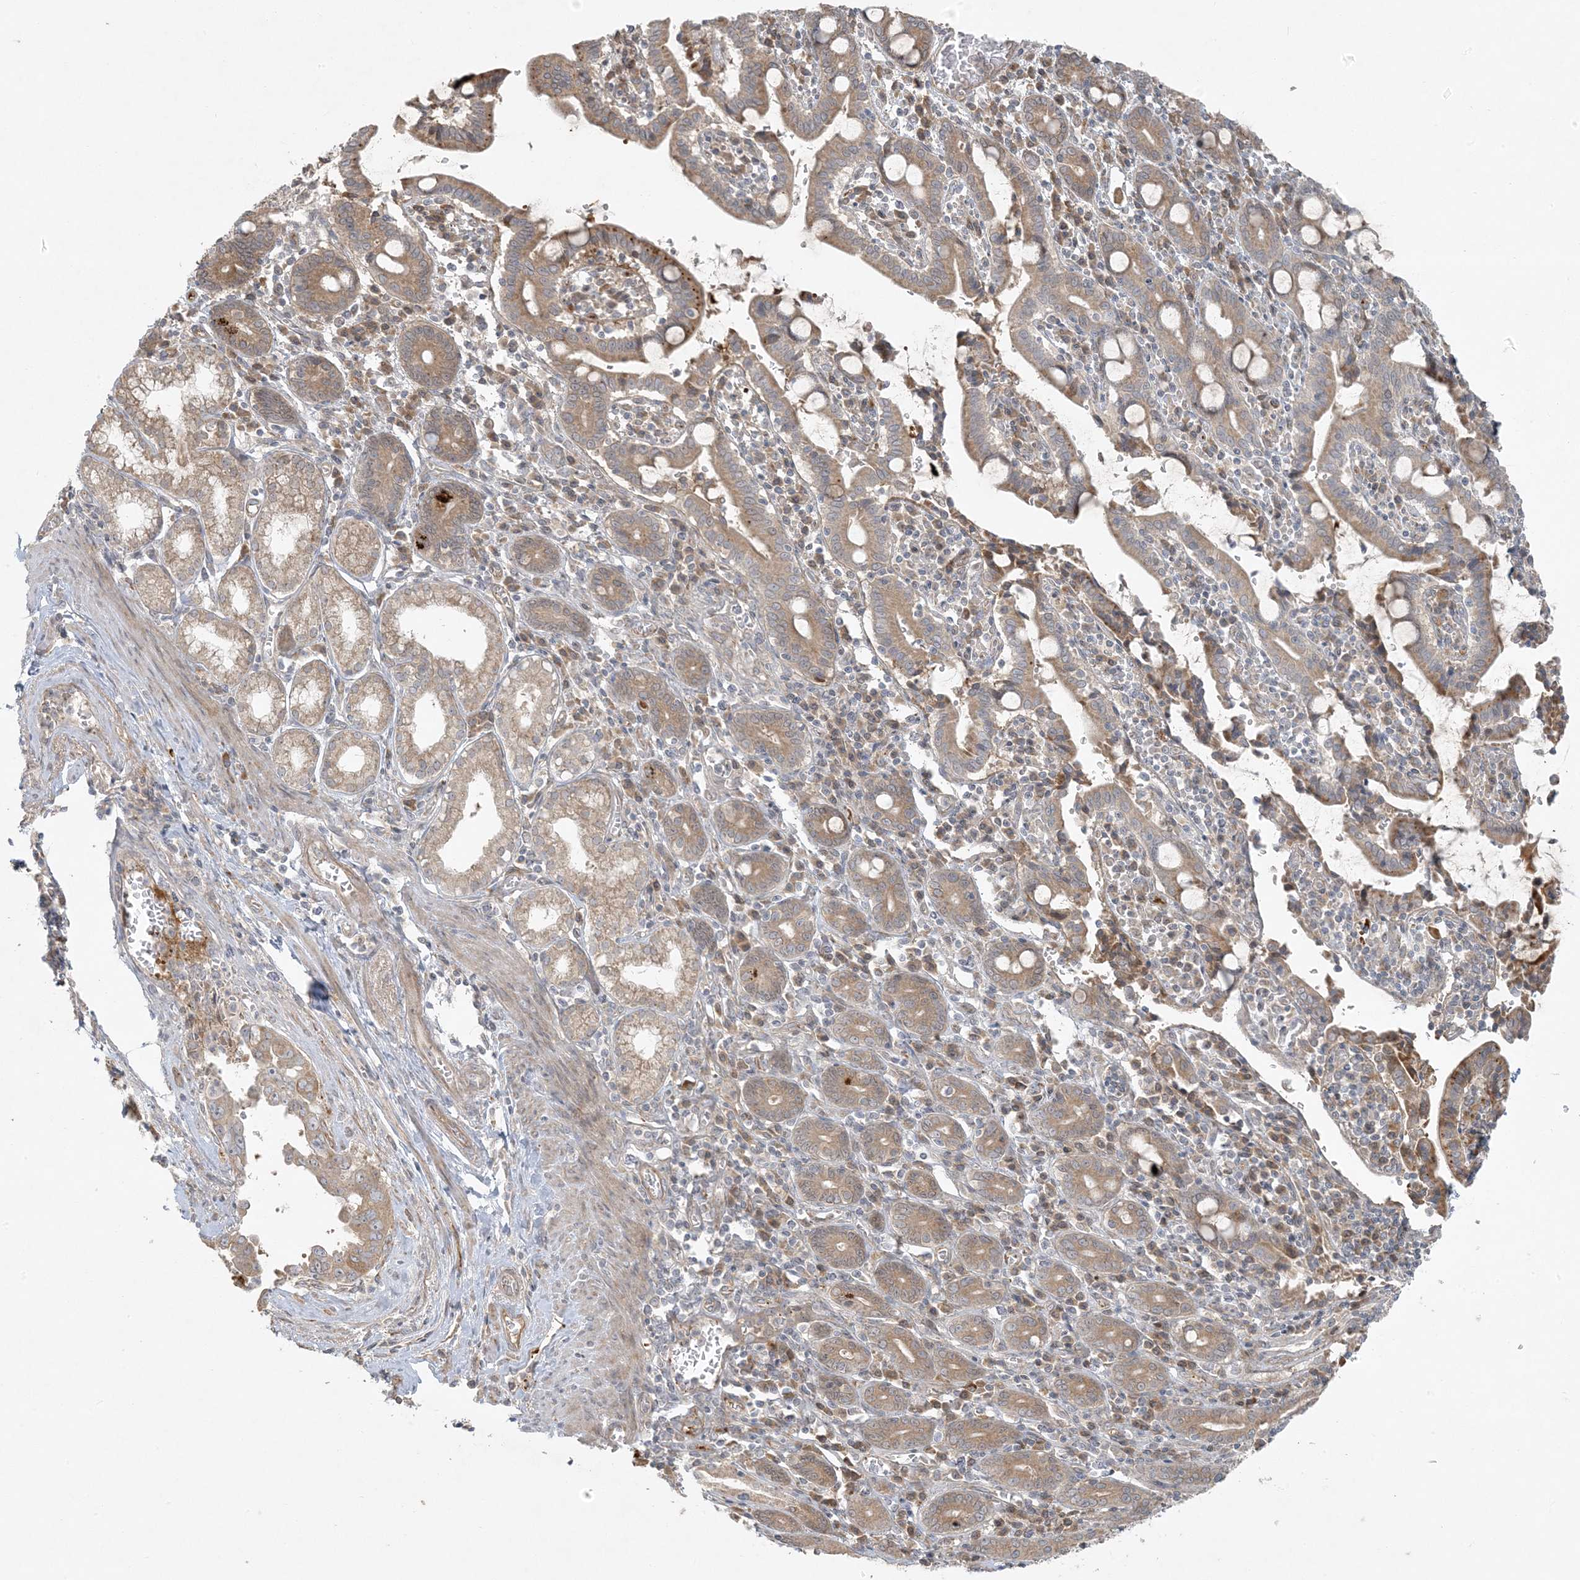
{"staining": {"intensity": "moderate", "quantity": ">75%", "location": "cytoplasmic/membranous"}, "tissue": "pancreatic cancer", "cell_type": "Tumor cells", "image_type": "cancer", "snomed": [{"axis": "morphology", "description": "Adenocarcinoma, NOS"}, {"axis": "topography", "description": "Pancreas"}], "caption": "Immunohistochemistry micrograph of neoplastic tissue: human pancreatic adenocarcinoma stained using IHC reveals medium levels of moderate protein expression localized specifically in the cytoplasmic/membranous of tumor cells, appearing as a cytoplasmic/membranous brown color.", "gene": "ZNF263", "patient": {"sex": "male", "age": 70}}